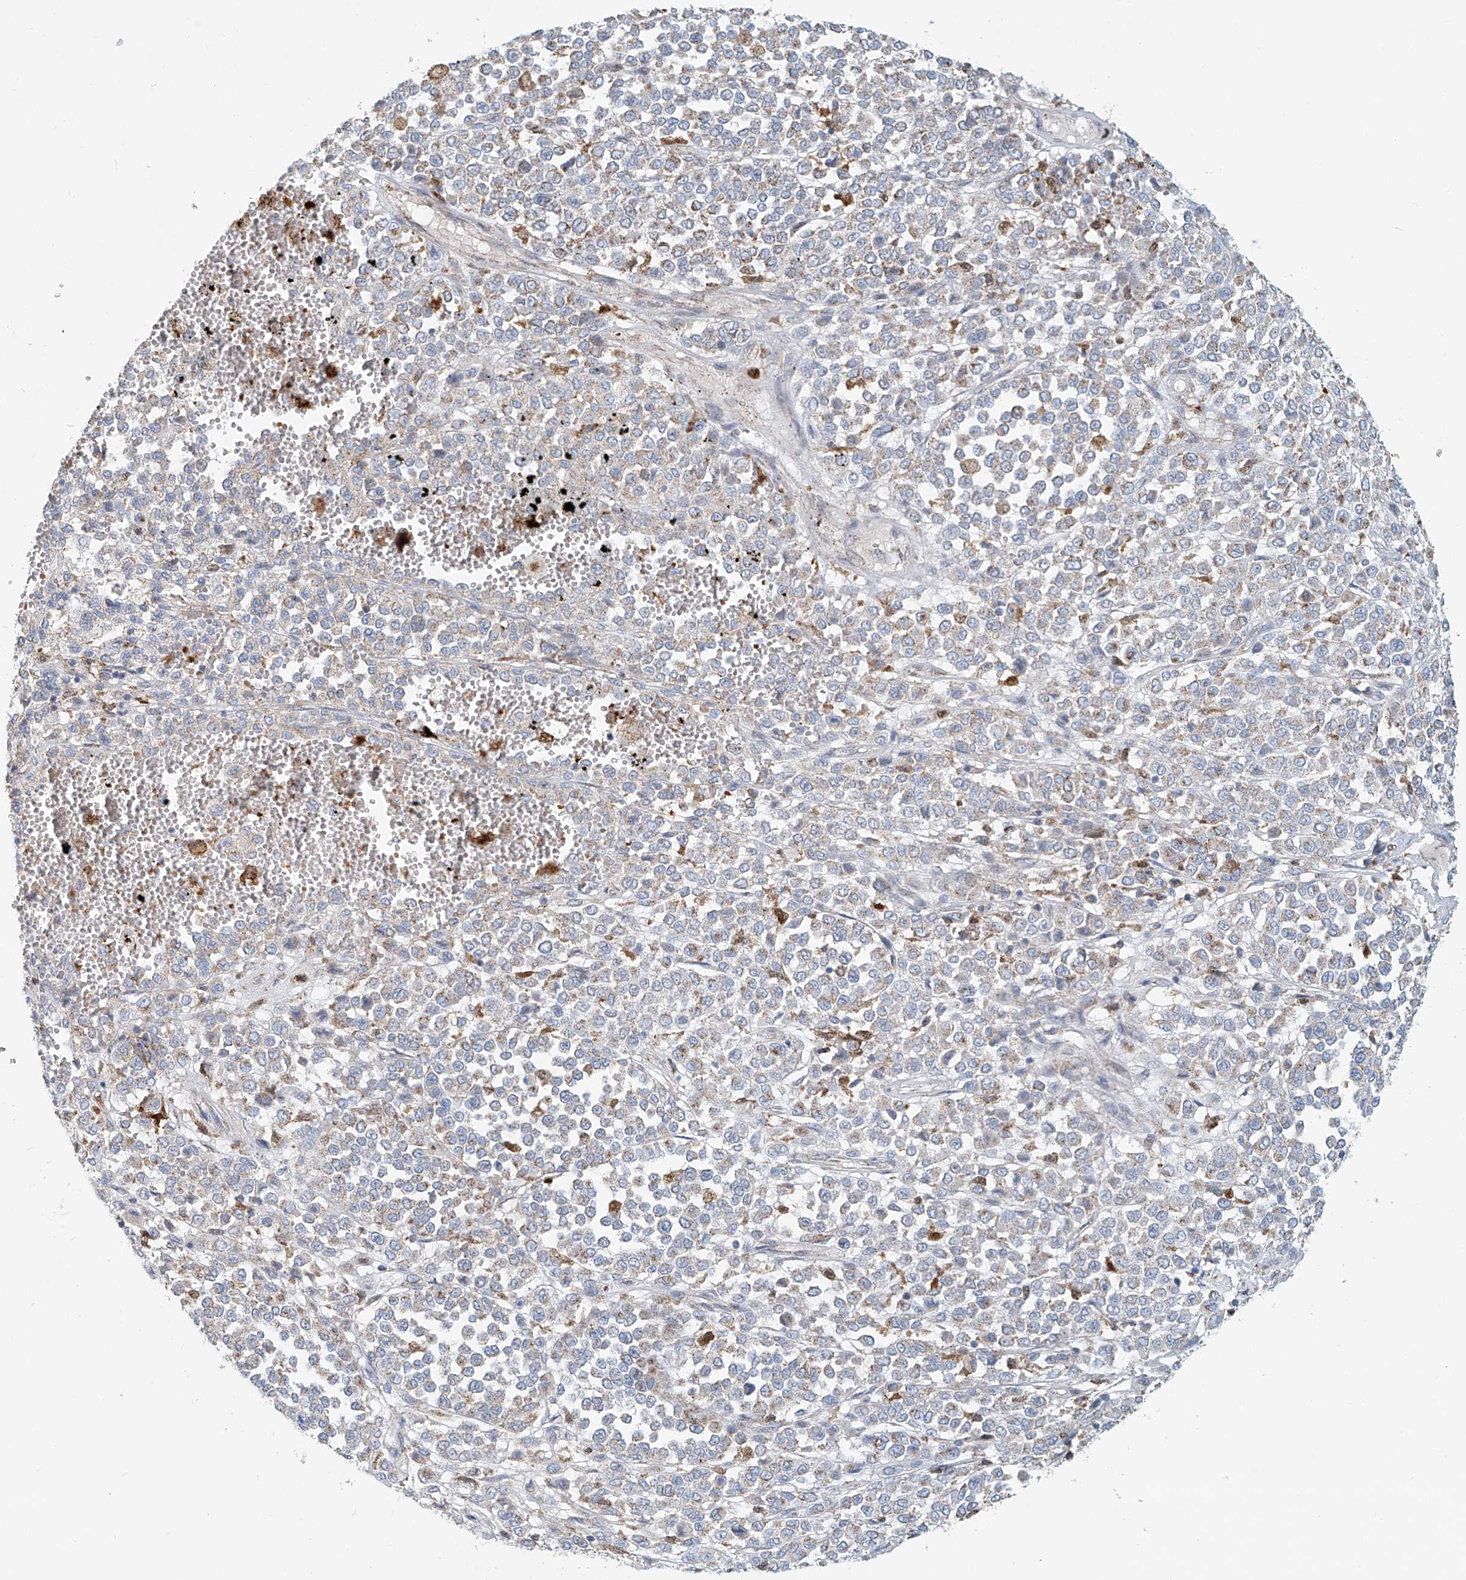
{"staining": {"intensity": "weak", "quantity": "<25%", "location": "cytoplasmic/membranous"}, "tissue": "melanoma", "cell_type": "Tumor cells", "image_type": "cancer", "snomed": [{"axis": "morphology", "description": "Malignant melanoma, Metastatic site"}, {"axis": "topography", "description": "Pancreas"}], "caption": "Tumor cells are negative for protein expression in human malignant melanoma (metastatic site).", "gene": "PTPRA", "patient": {"sex": "female", "age": 30}}